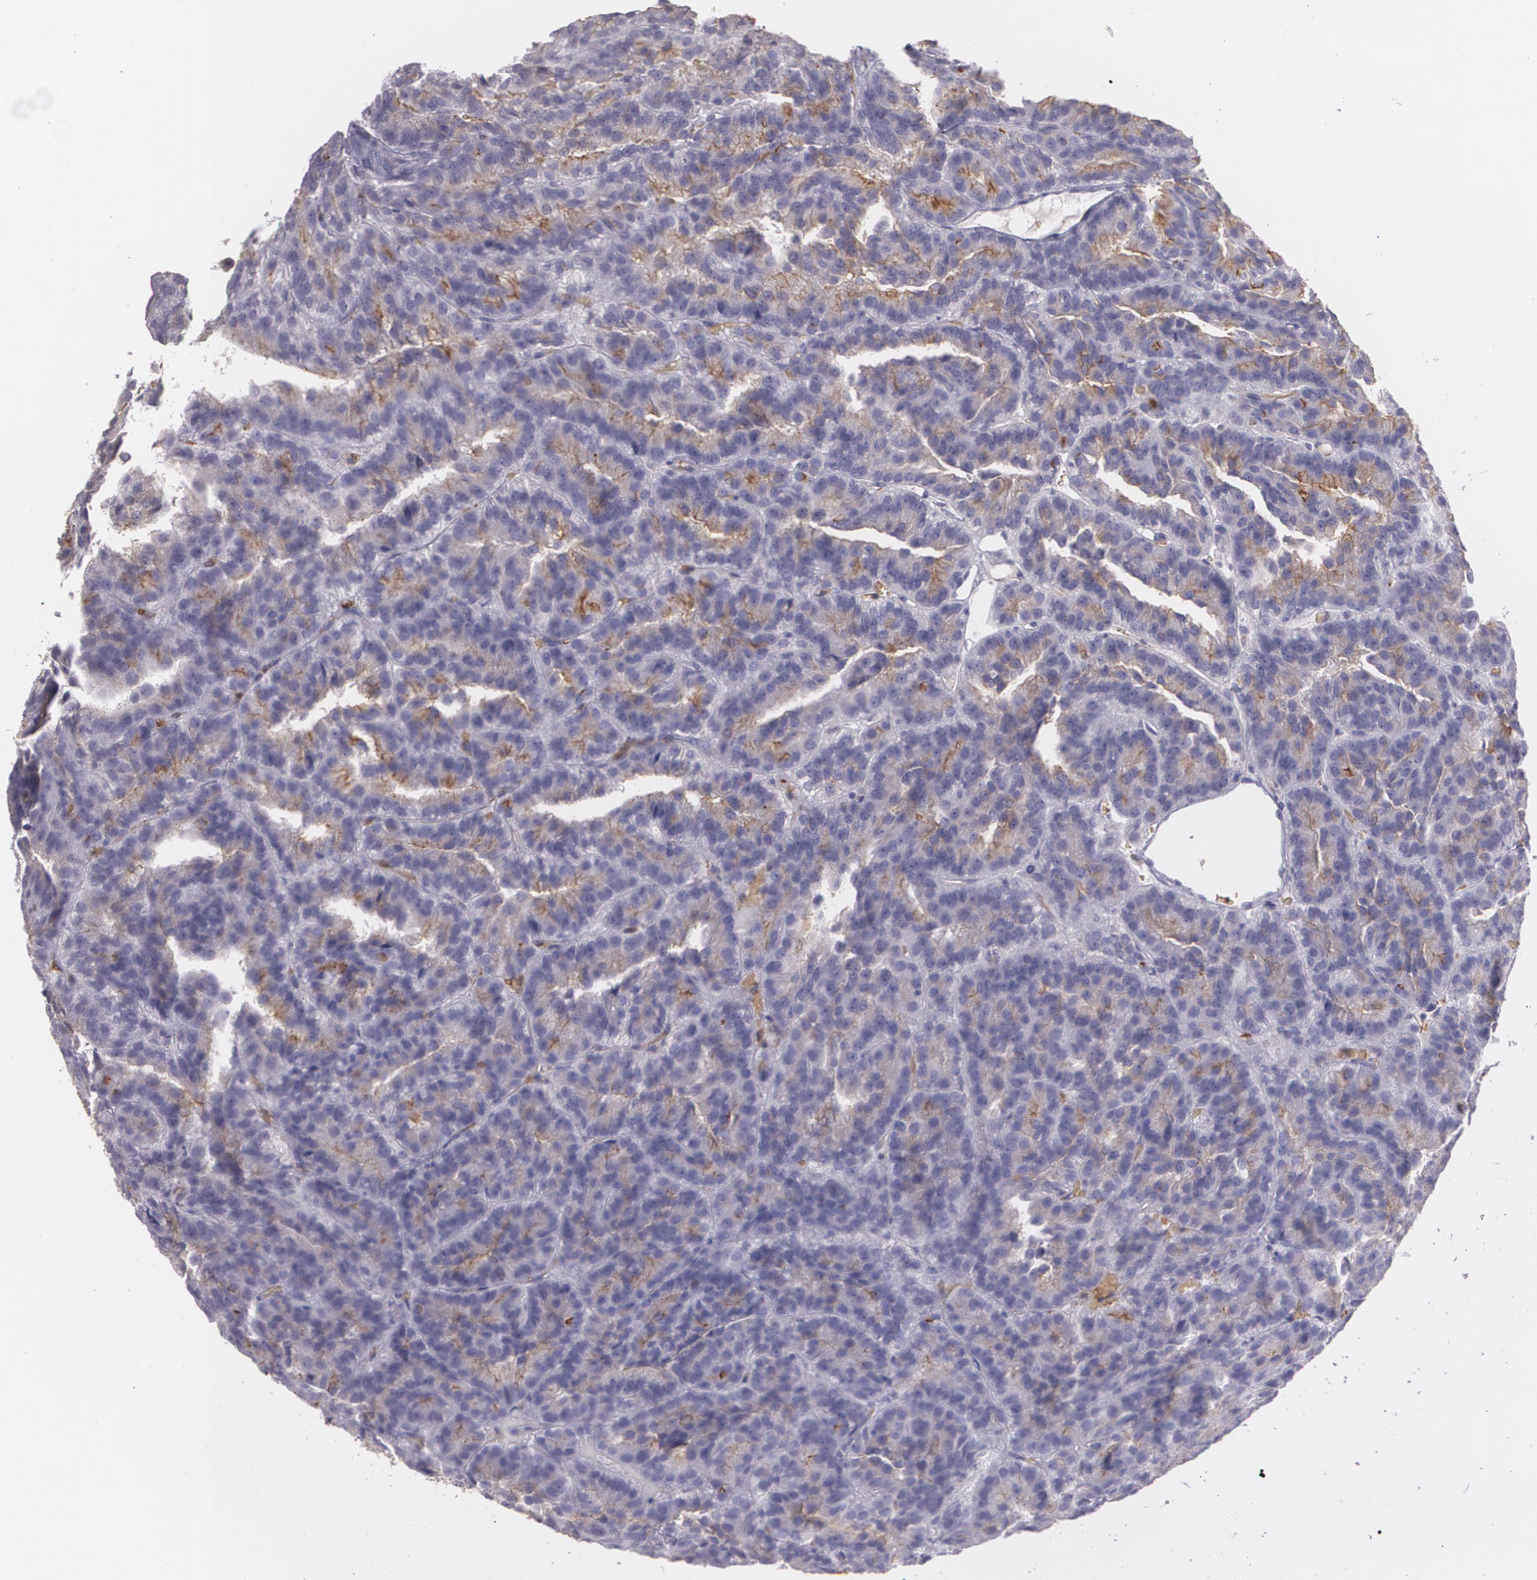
{"staining": {"intensity": "moderate", "quantity": ">75%", "location": "cytoplasmic/membranous"}, "tissue": "renal cancer", "cell_type": "Tumor cells", "image_type": "cancer", "snomed": [{"axis": "morphology", "description": "Adenocarcinoma, NOS"}, {"axis": "topography", "description": "Kidney"}], "caption": "A micrograph showing moderate cytoplasmic/membranous positivity in about >75% of tumor cells in renal adenocarcinoma, as visualized by brown immunohistochemical staining.", "gene": "ACE", "patient": {"sex": "male", "age": 46}}